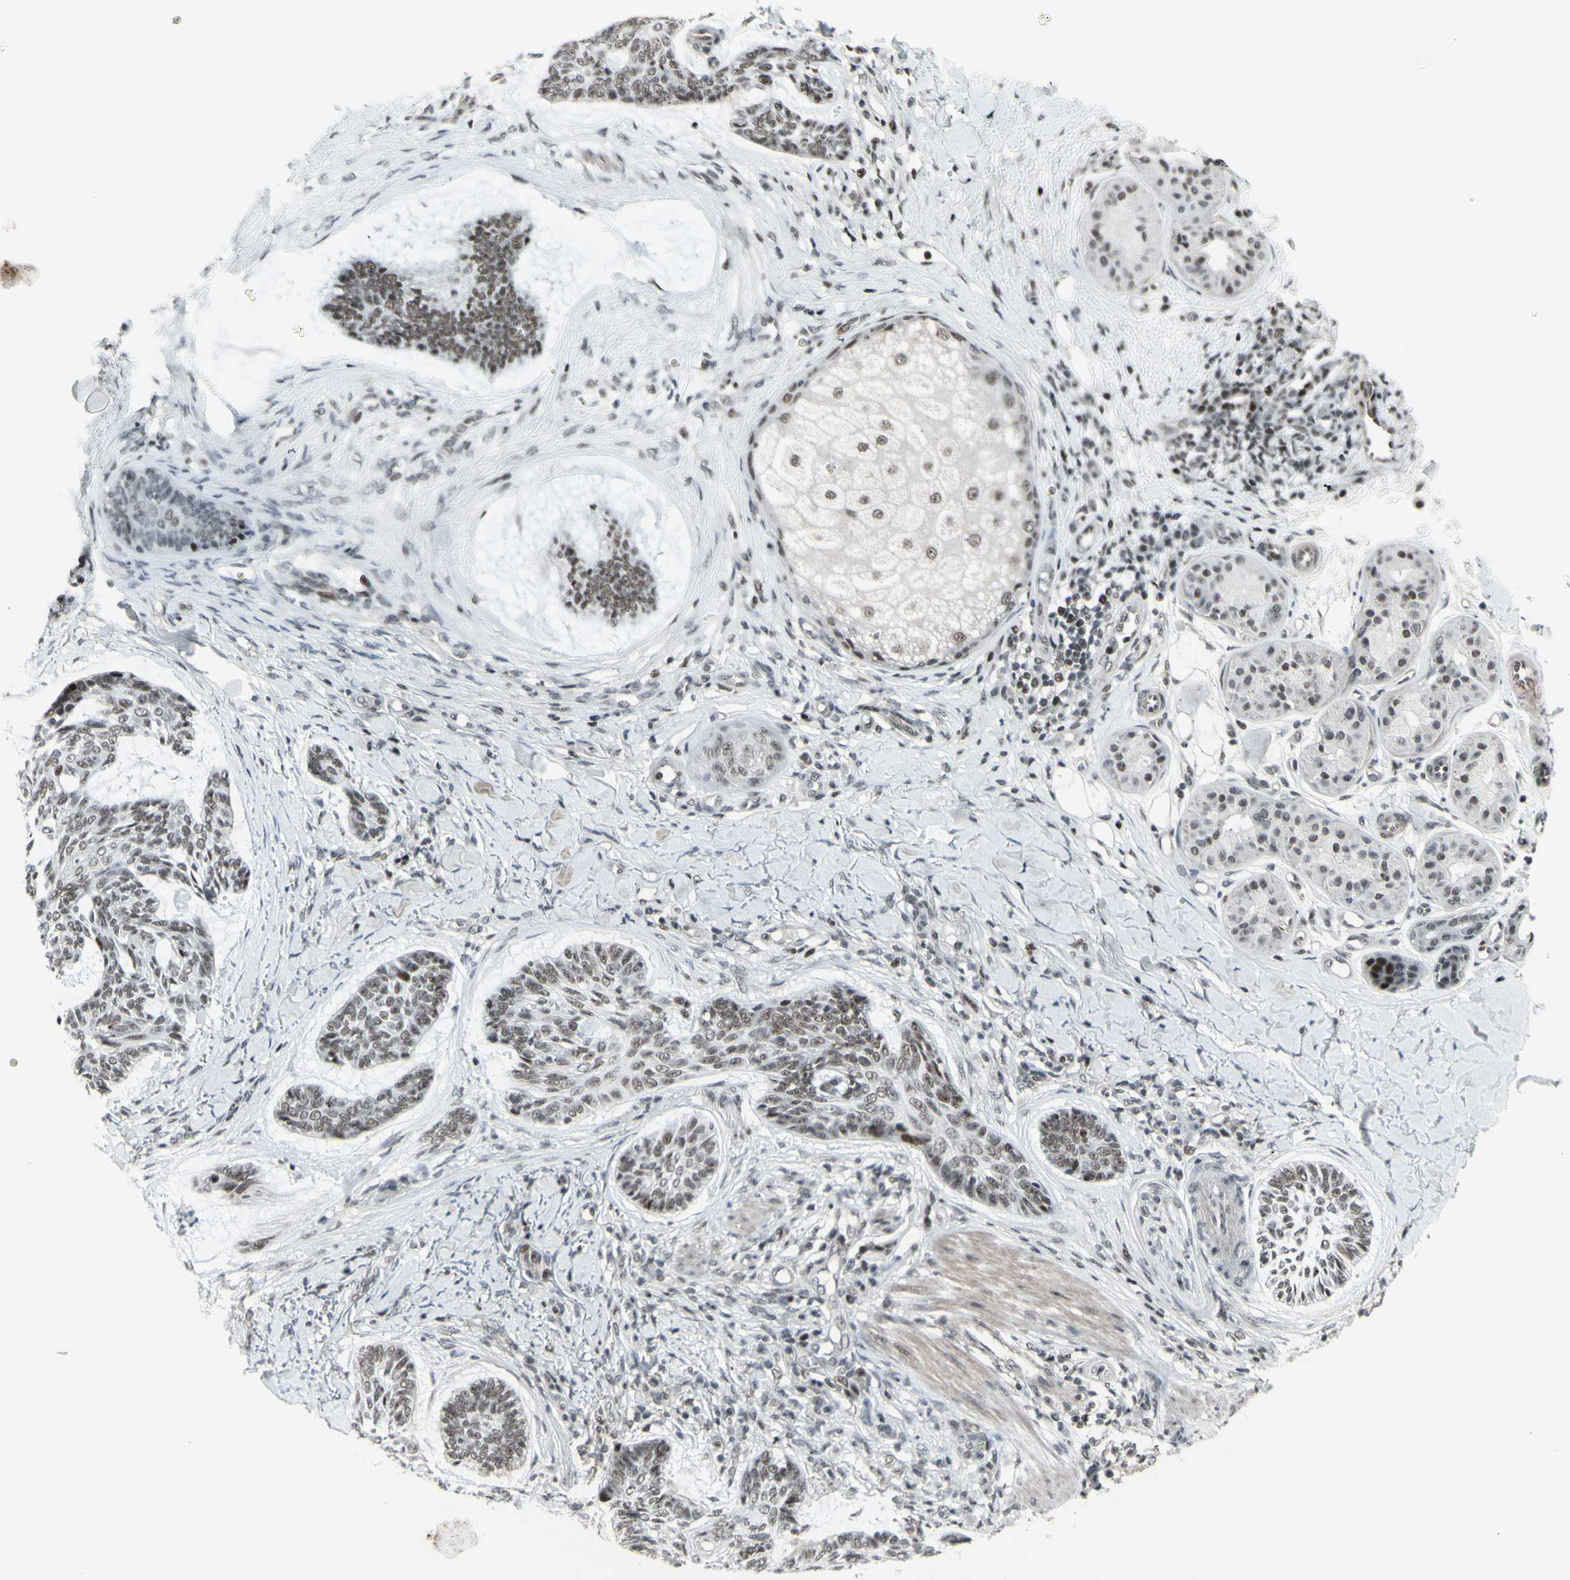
{"staining": {"intensity": "weak", "quantity": "25%-75%", "location": "nuclear"}, "tissue": "skin cancer", "cell_type": "Tumor cells", "image_type": "cancer", "snomed": [{"axis": "morphology", "description": "Basal cell carcinoma"}, {"axis": "topography", "description": "Skin"}], "caption": "Immunohistochemistry image of neoplastic tissue: basal cell carcinoma (skin) stained using immunohistochemistry displays low levels of weak protein expression localized specifically in the nuclear of tumor cells, appearing as a nuclear brown color.", "gene": "SUPT6H", "patient": {"sex": "male", "age": 43}}